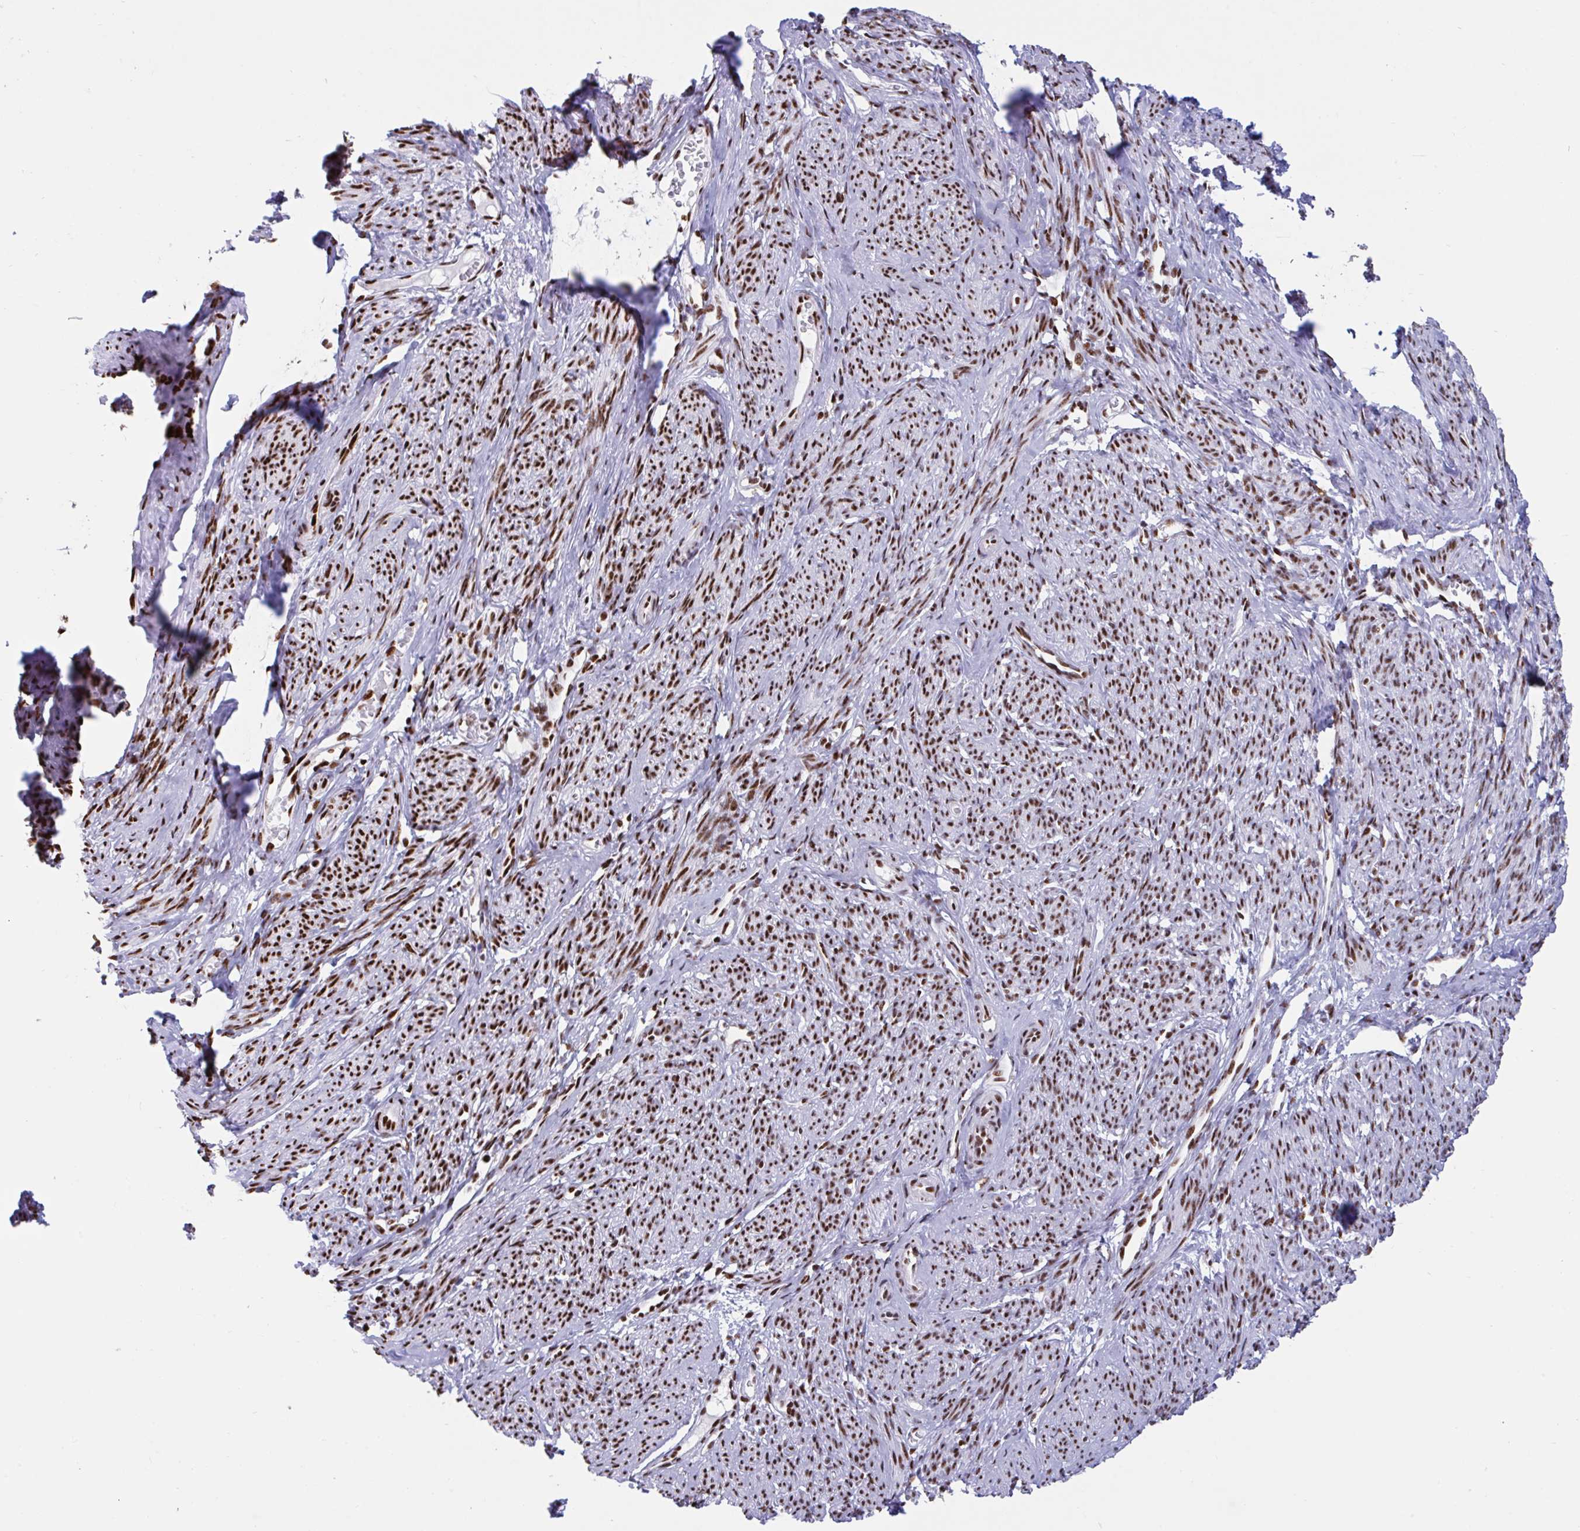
{"staining": {"intensity": "strong", "quantity": ">75%", "location": "nuclear"}, "tissue": "smooth muscle", "cell_type": "Smooth muscle cells", "image_type": "normal", "snomed": [{"axis": "morphology", "description": "Normal tissue, NOS"}, {"axis": "topography", "description": "Smooth muscle"}], "caption": "Immunohistochemistry histopathology image of unremarkable human smooth muscle stained for a protein (brown), which displays high levels of strong nuclear expression in about >75% of smooth muscle cells.", "gene": "IKZF2", "patient": {"sex": "female", "age": 65}}